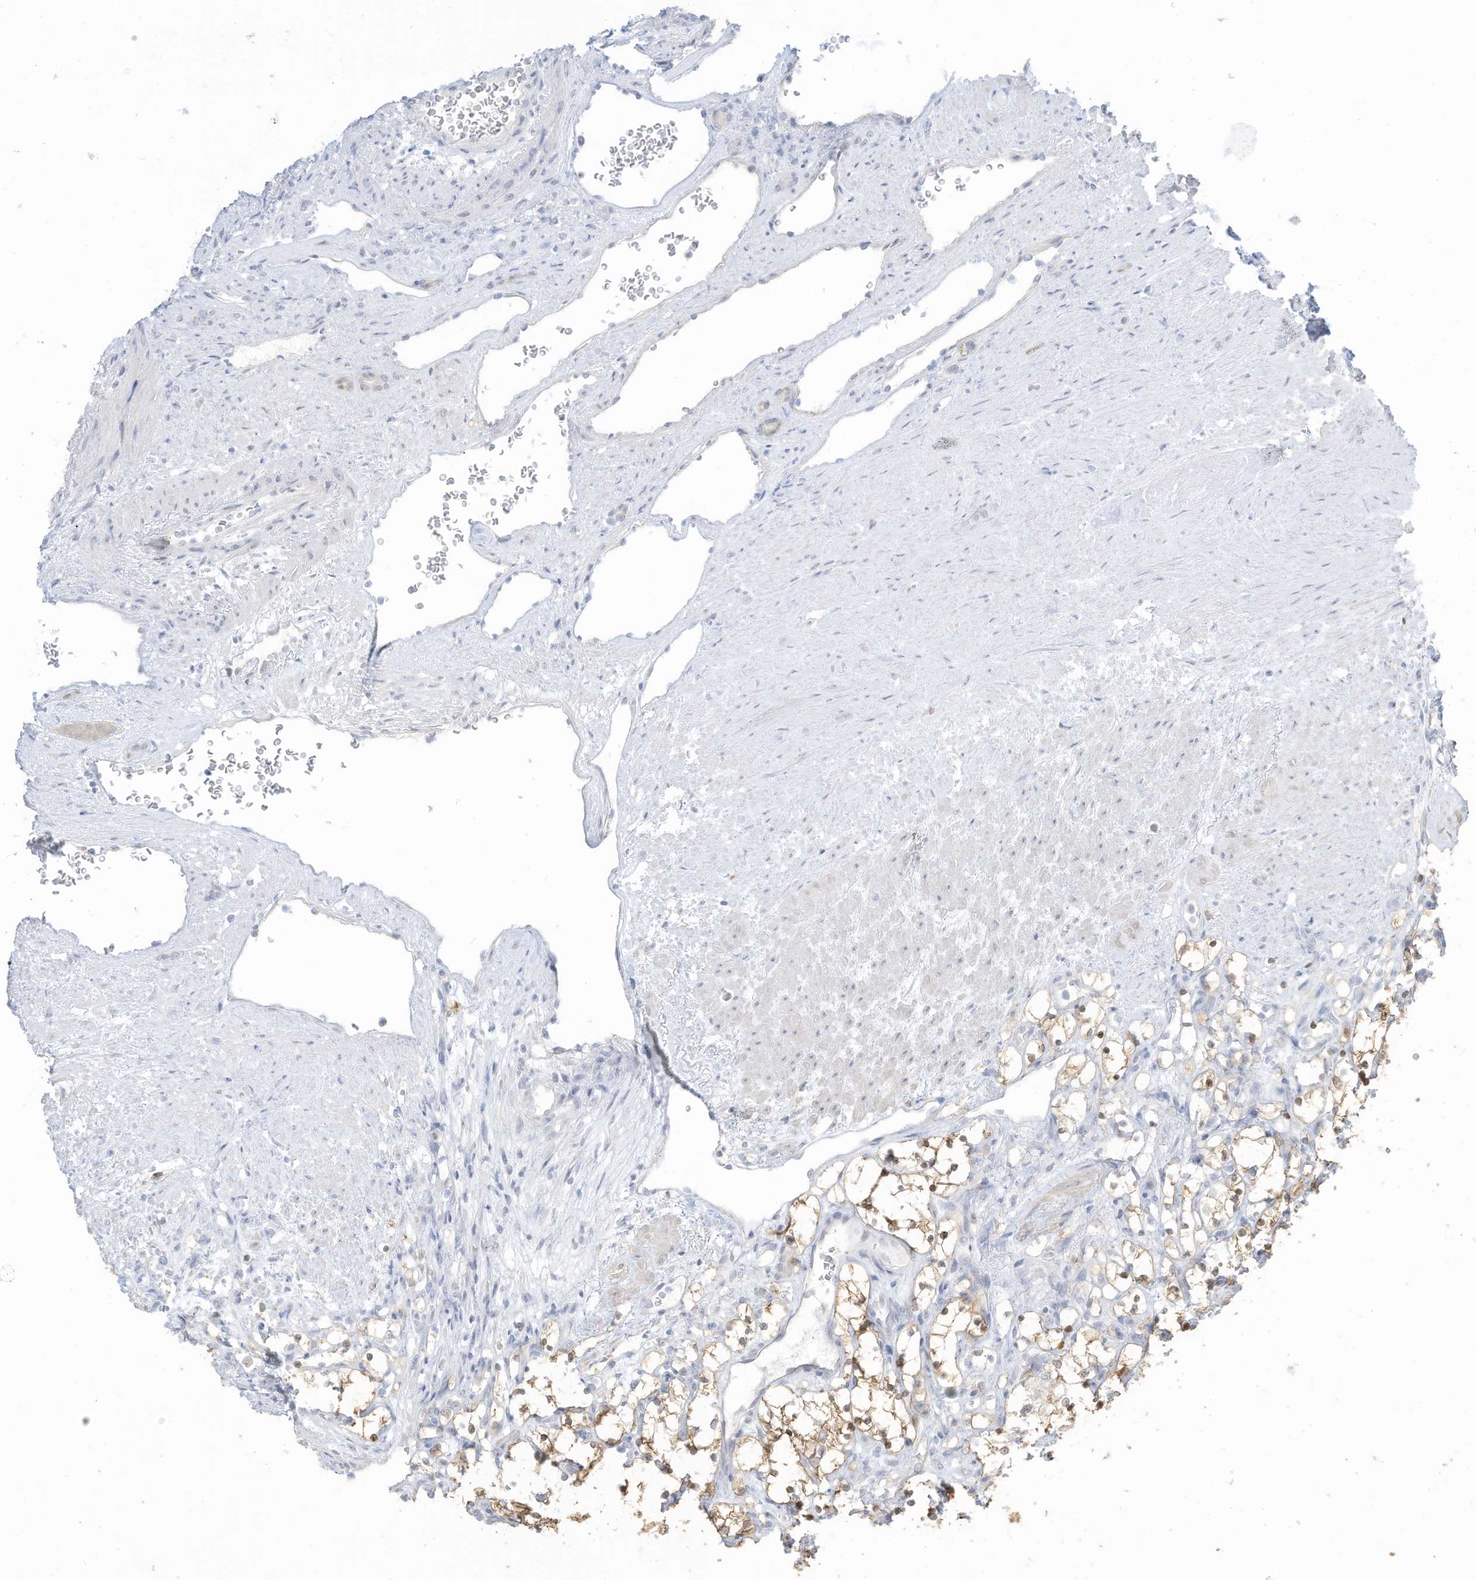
{"staining": {"intensity": "weak", "quantity": ">75%", "location": "cytoplasmic/membranous,nuclear"}, "tissue": "renal cancer", "cell_type": "Tumor cells", "image_type": "cancer", "snomed": [{"axis": "morphology", "description": "Adenocarcinoma, NOS"}, {"axis": "topography", "description": "Kidney"}], "caption": "Weak cytoplasmic/membranous and nuclear positivity is present in about >75% of tumor cells in renal cancer (adenocarcinoma).", "gene": "ASPRV1", "patient": {"sex": "female", "age": 69}}